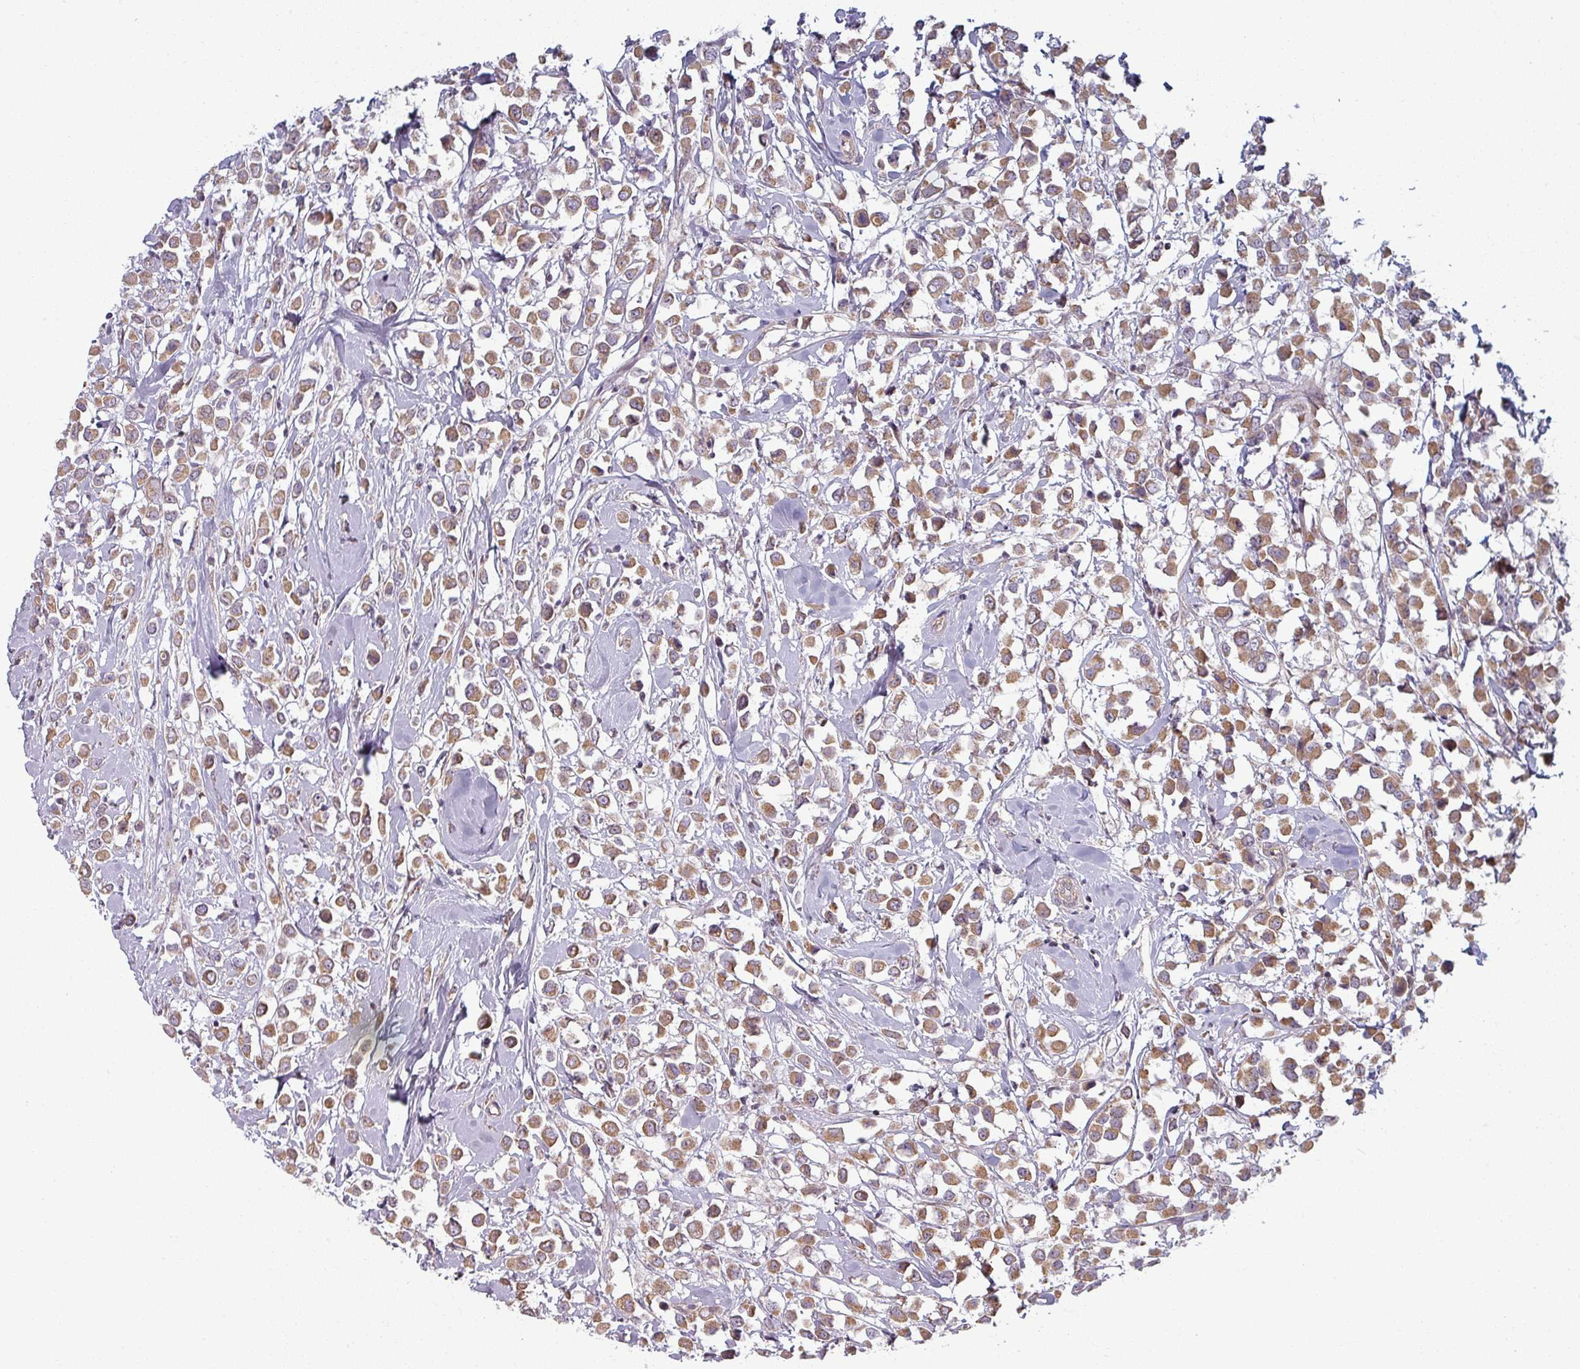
{"staining": {"intensity": "moderate", "quantity": ">75%", "location": "cytoplasmic/membranous"}, "tissue": "breast cancer", "cell_type": "Tumor cells", "image_type": "cancer", "snomed": [{"axis": "morphology", "description": "Duct carcinoma"}, {"axis": "topography", "description": "Breast"}], "caption": "Breast cancer stained with immunohistochemistry (IHC) shows moderate cytoplasmic/membranous positivity in about >75% of tumor cells. The staining is performed using DAB brown chromogen to label protein expression. The nuclei are counter-stained blue using hematoxylin.", "gene": "PLEKHJ1", "patient": {"sex": "female", "age": 87}}